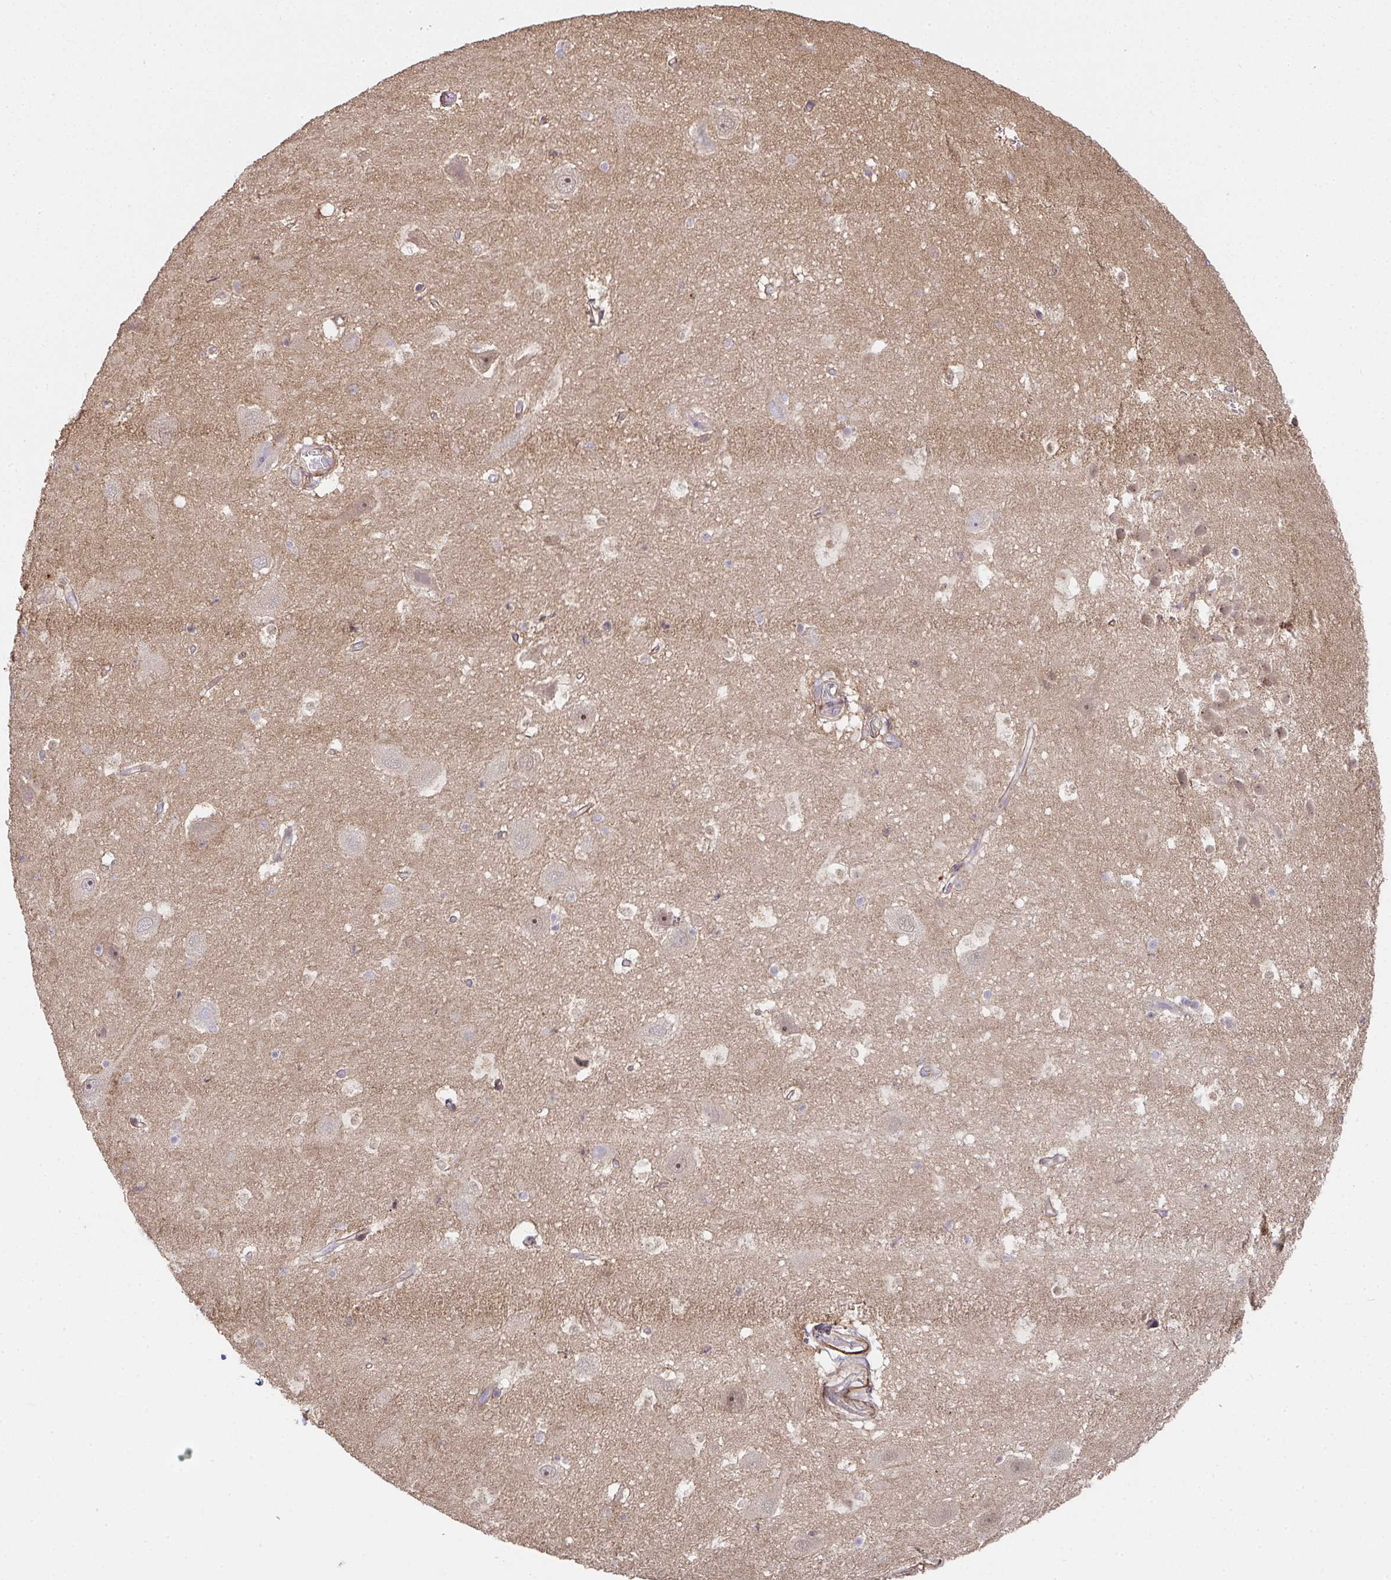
{"staining": {"intensity": "negative", "quantity": "none", "location": "none"}, "tissue": "hippocampus", "cell_type": "Glial cells", "image_type": "normal", "snomed": [{"axis": "morphology", "description": "Normal tissue, NOS"}, {"axis": "topography", "description": "Hippocampus"}], "caption": "Image shows no significant protein expression in glial cells of normal hippocampus.", "gene": "TNMD", "patient": {"sex": "male", "age": 26}}